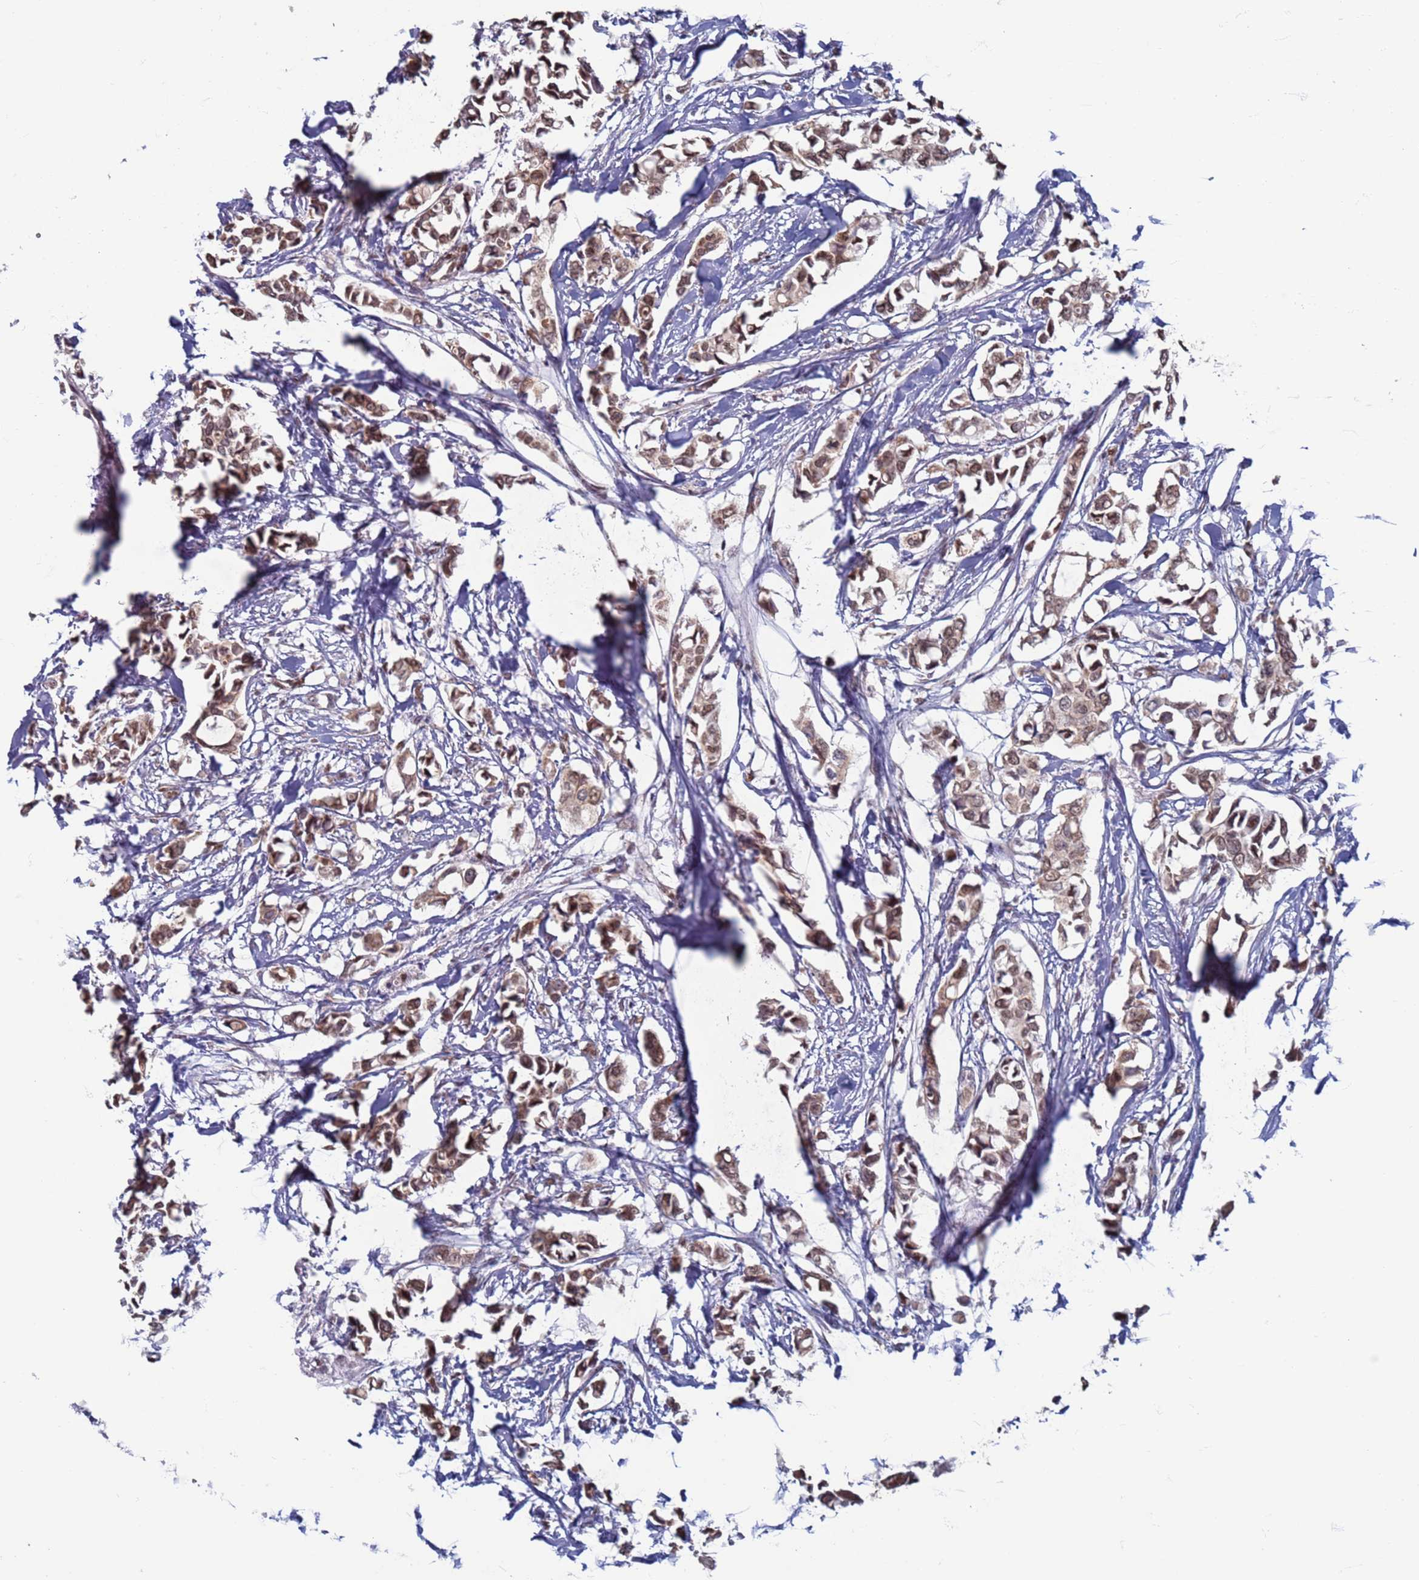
{"staining": {"intensity": "moderate", "quantity": ">75%", "location": "cytoplasmic/membranous,nuclear"}, "tissue": "breast cancer", "cell_type": "Tumor cells", "image_type": "cancer", "snomed": [{"axis": "morphology", "description": "Duct carcinoma"}, {"axis": "topography", "description": "Breast"}], "caption": "Immunohistochemistry staining of breast cancer, which exhibits medium levels of moderate cytoplasmic/membranous and nuclear staining in approximately >75% of tumor cells indicating moderate cytoplasmic/membranous and nuclear protein expression. The staining was performed using DAB (3,3'-diaminobenzidine) (brown) for protein detection and nuclei were counterstained in hematoxylin (blue).", "gene": "SAE1", "patient": {"sex": "female", "age": 41}}